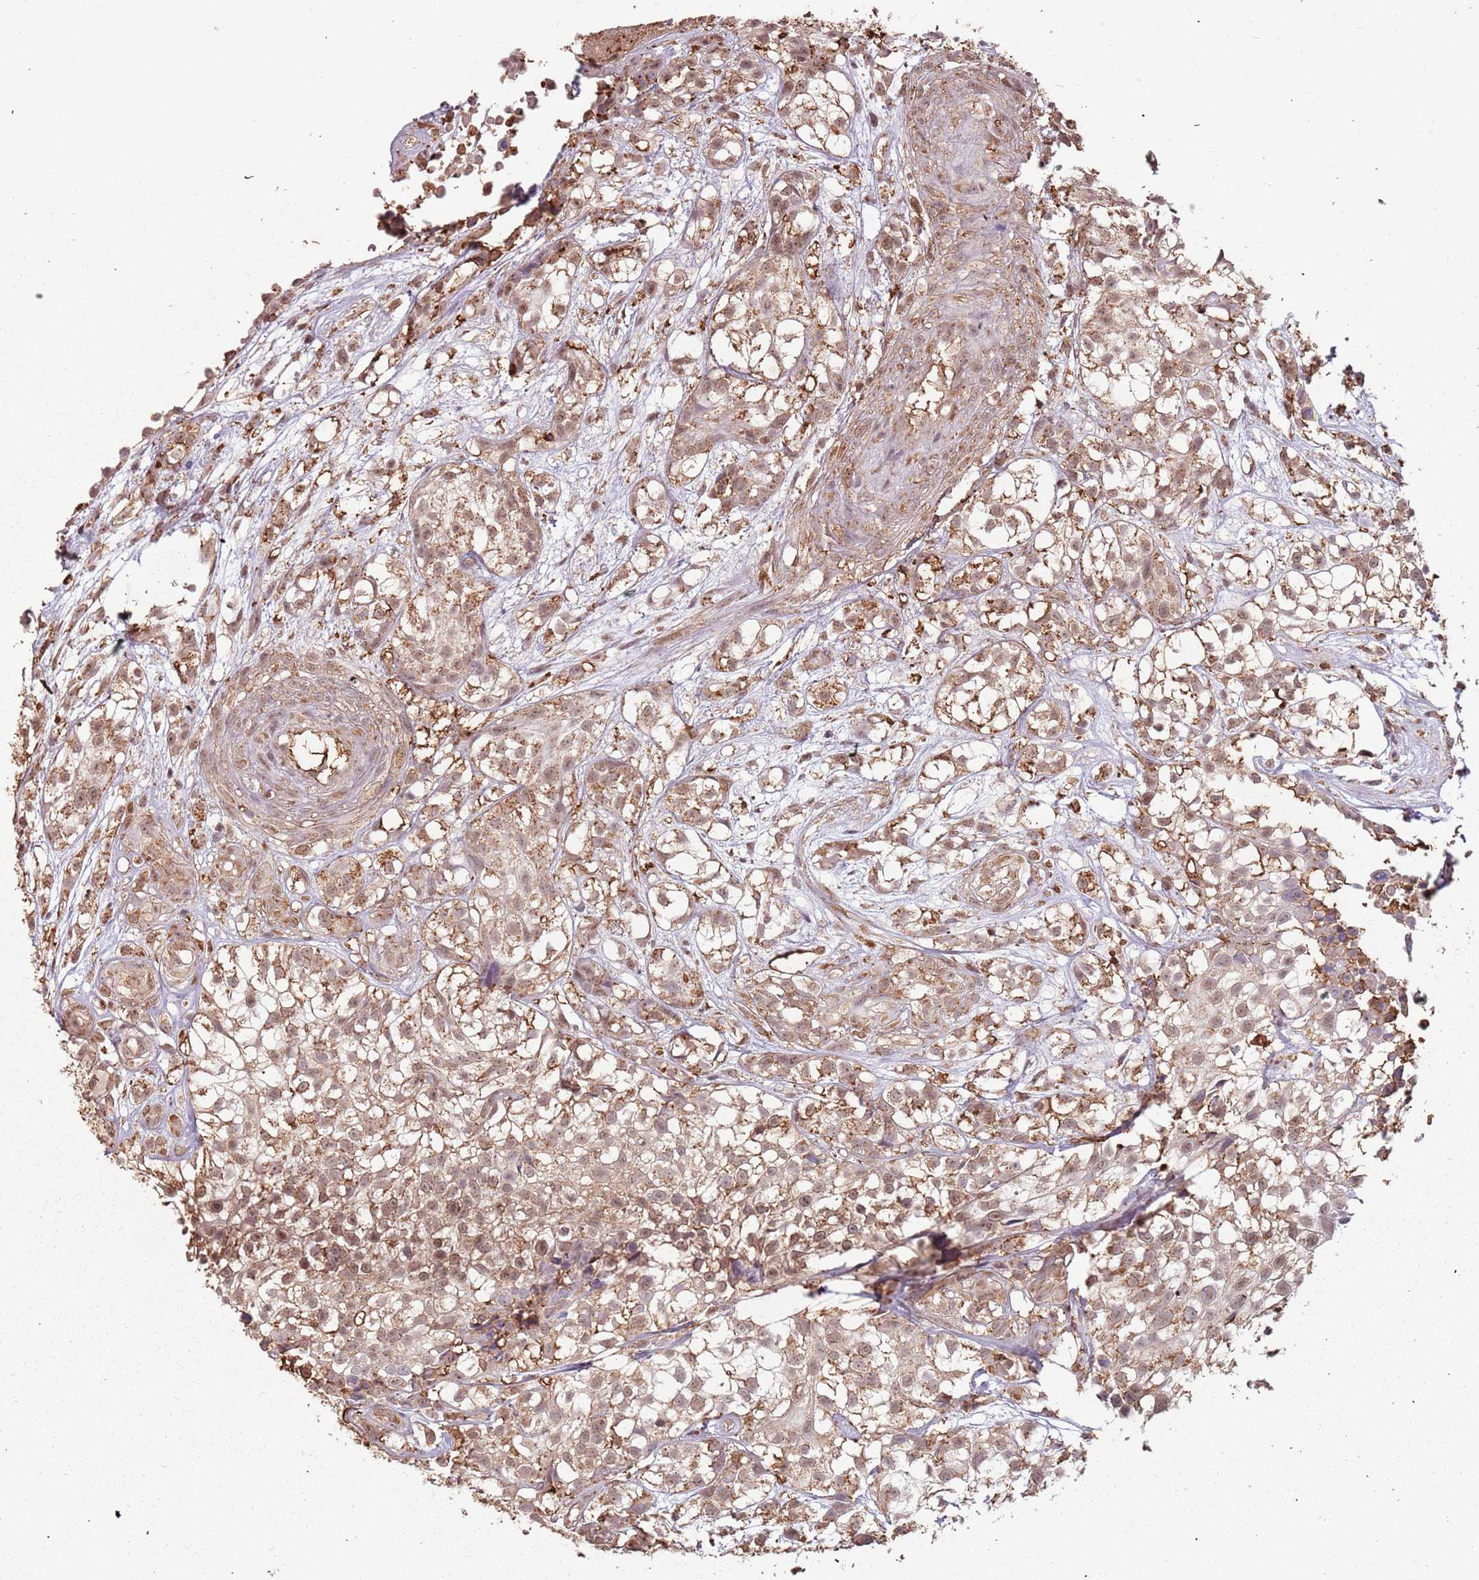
{"staining": {"intensity": "moderate", "quantity": ">75%", "location": "cytoplasmic/membranous,nuclear"}, "tissue": "urothelial cancer", "cell_type": "Tumor cells", "image_type": "cancer", "snomed": [{"axis": "morphology", "description": "Urothelial carcinoma, High grade"}, {"axis": "topography", "description": "Urinary bladder"}], "caption": "About >75% of tumor cells in urothelial cancer display moderate cytoplasmic/membranous and nuclear protein expression as visualized by brown immunohistochemical staining.", "gene": "ATOSB", "patient": {"sex": "male", "age": 56}}